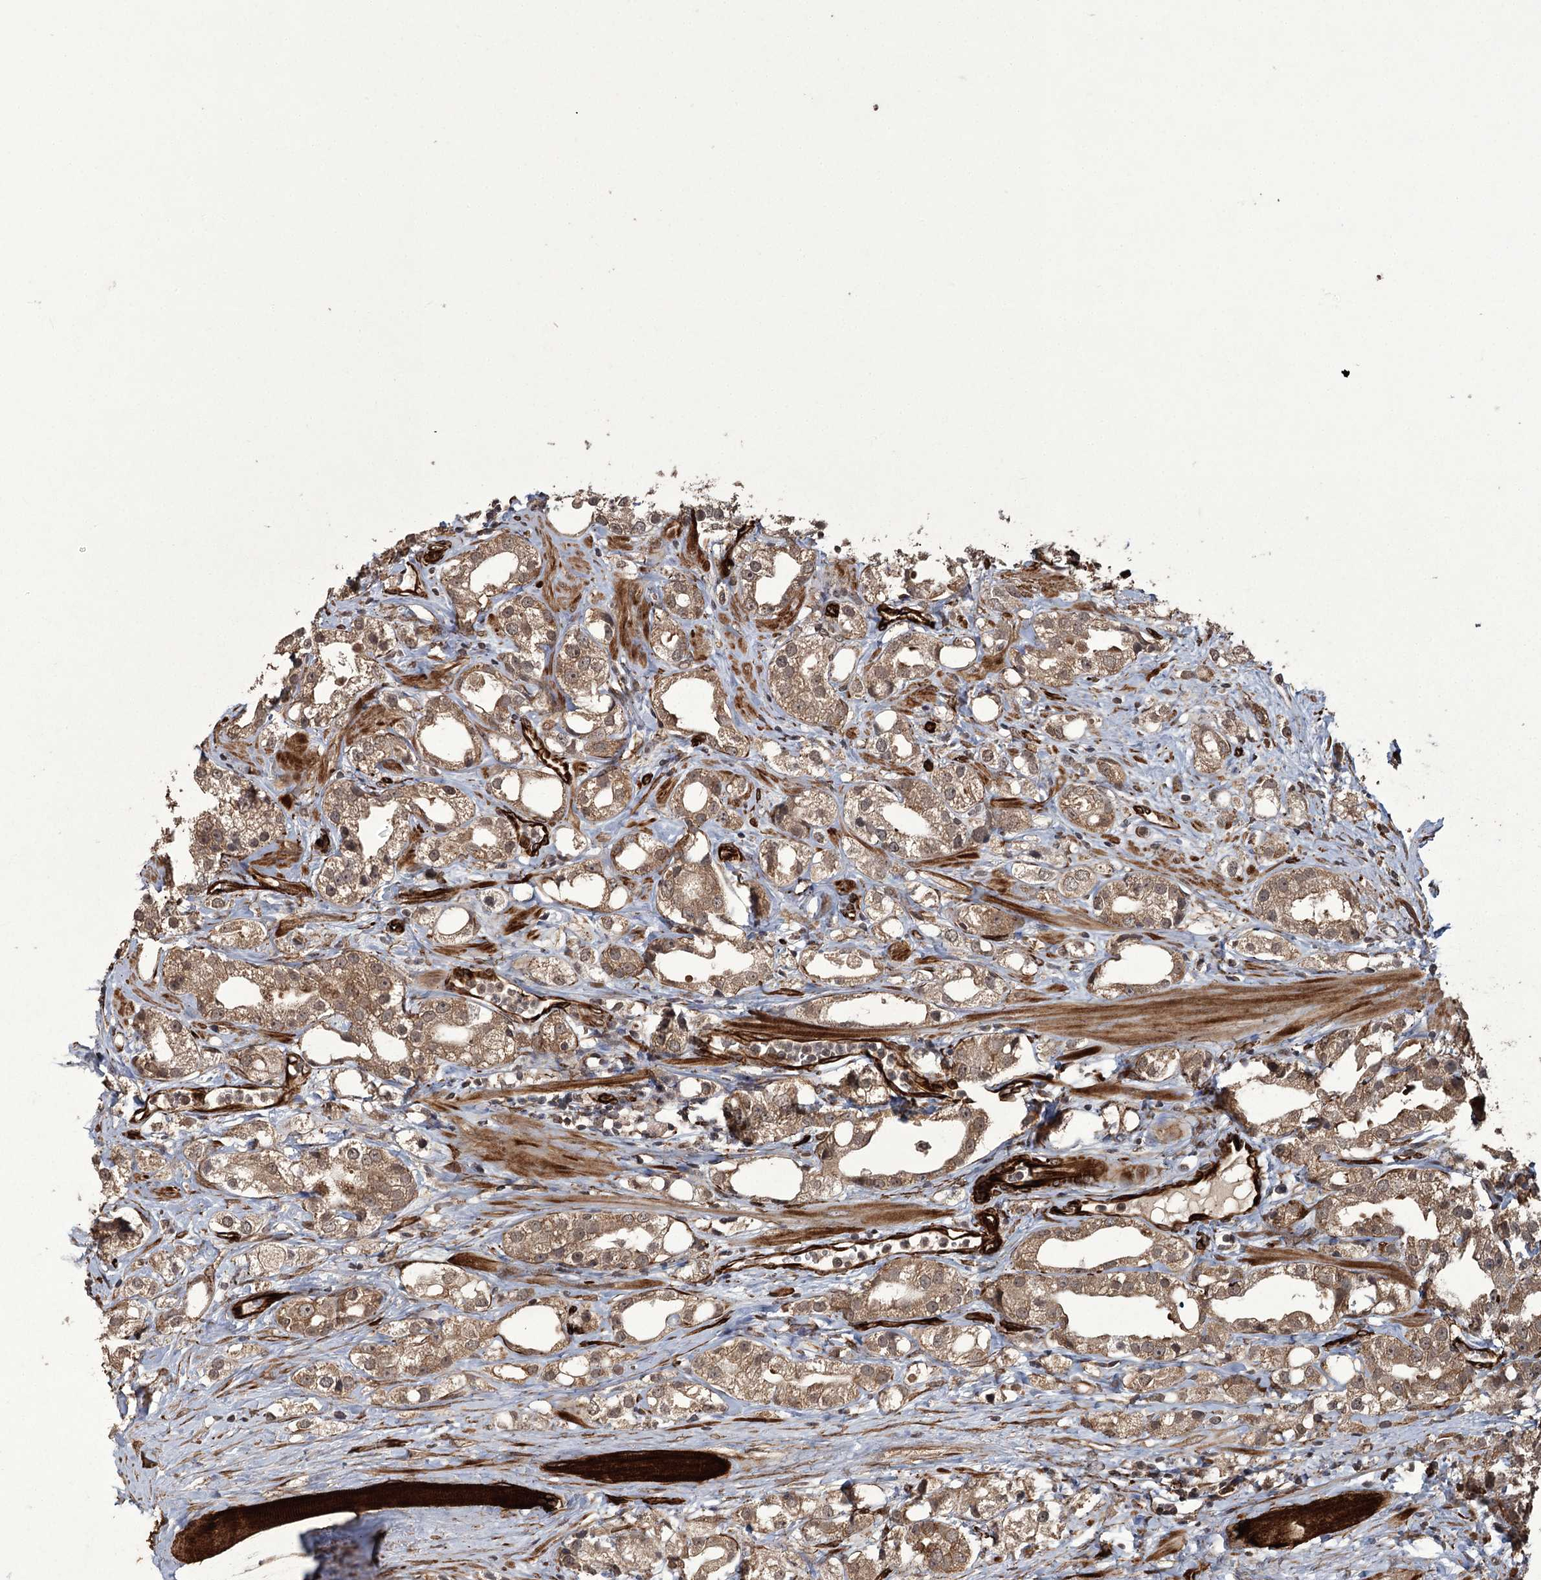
{"staining": {"intensity": "moderate", "quantity": ">75%", "location": "cytoplasmic/membranous,nuclear"}, "tissue": "prostate cancer", "cell_type": "Tumor cells", "image_type": "cancer", "snomed": [{"axis": "morphology", "description": "Adenocarcinoma, NOS"}, {"axis": "topography", "description": "Prostate"}], "caption": "The histopathology image reveals a brown stain indicating the presence of a protein in the cytoplasmic/membranous and nuclear of tumor cells in adenocarcinoma (prostate).", "gene": "RPAP3", "patient": {"sex": "male", "age": 79}}